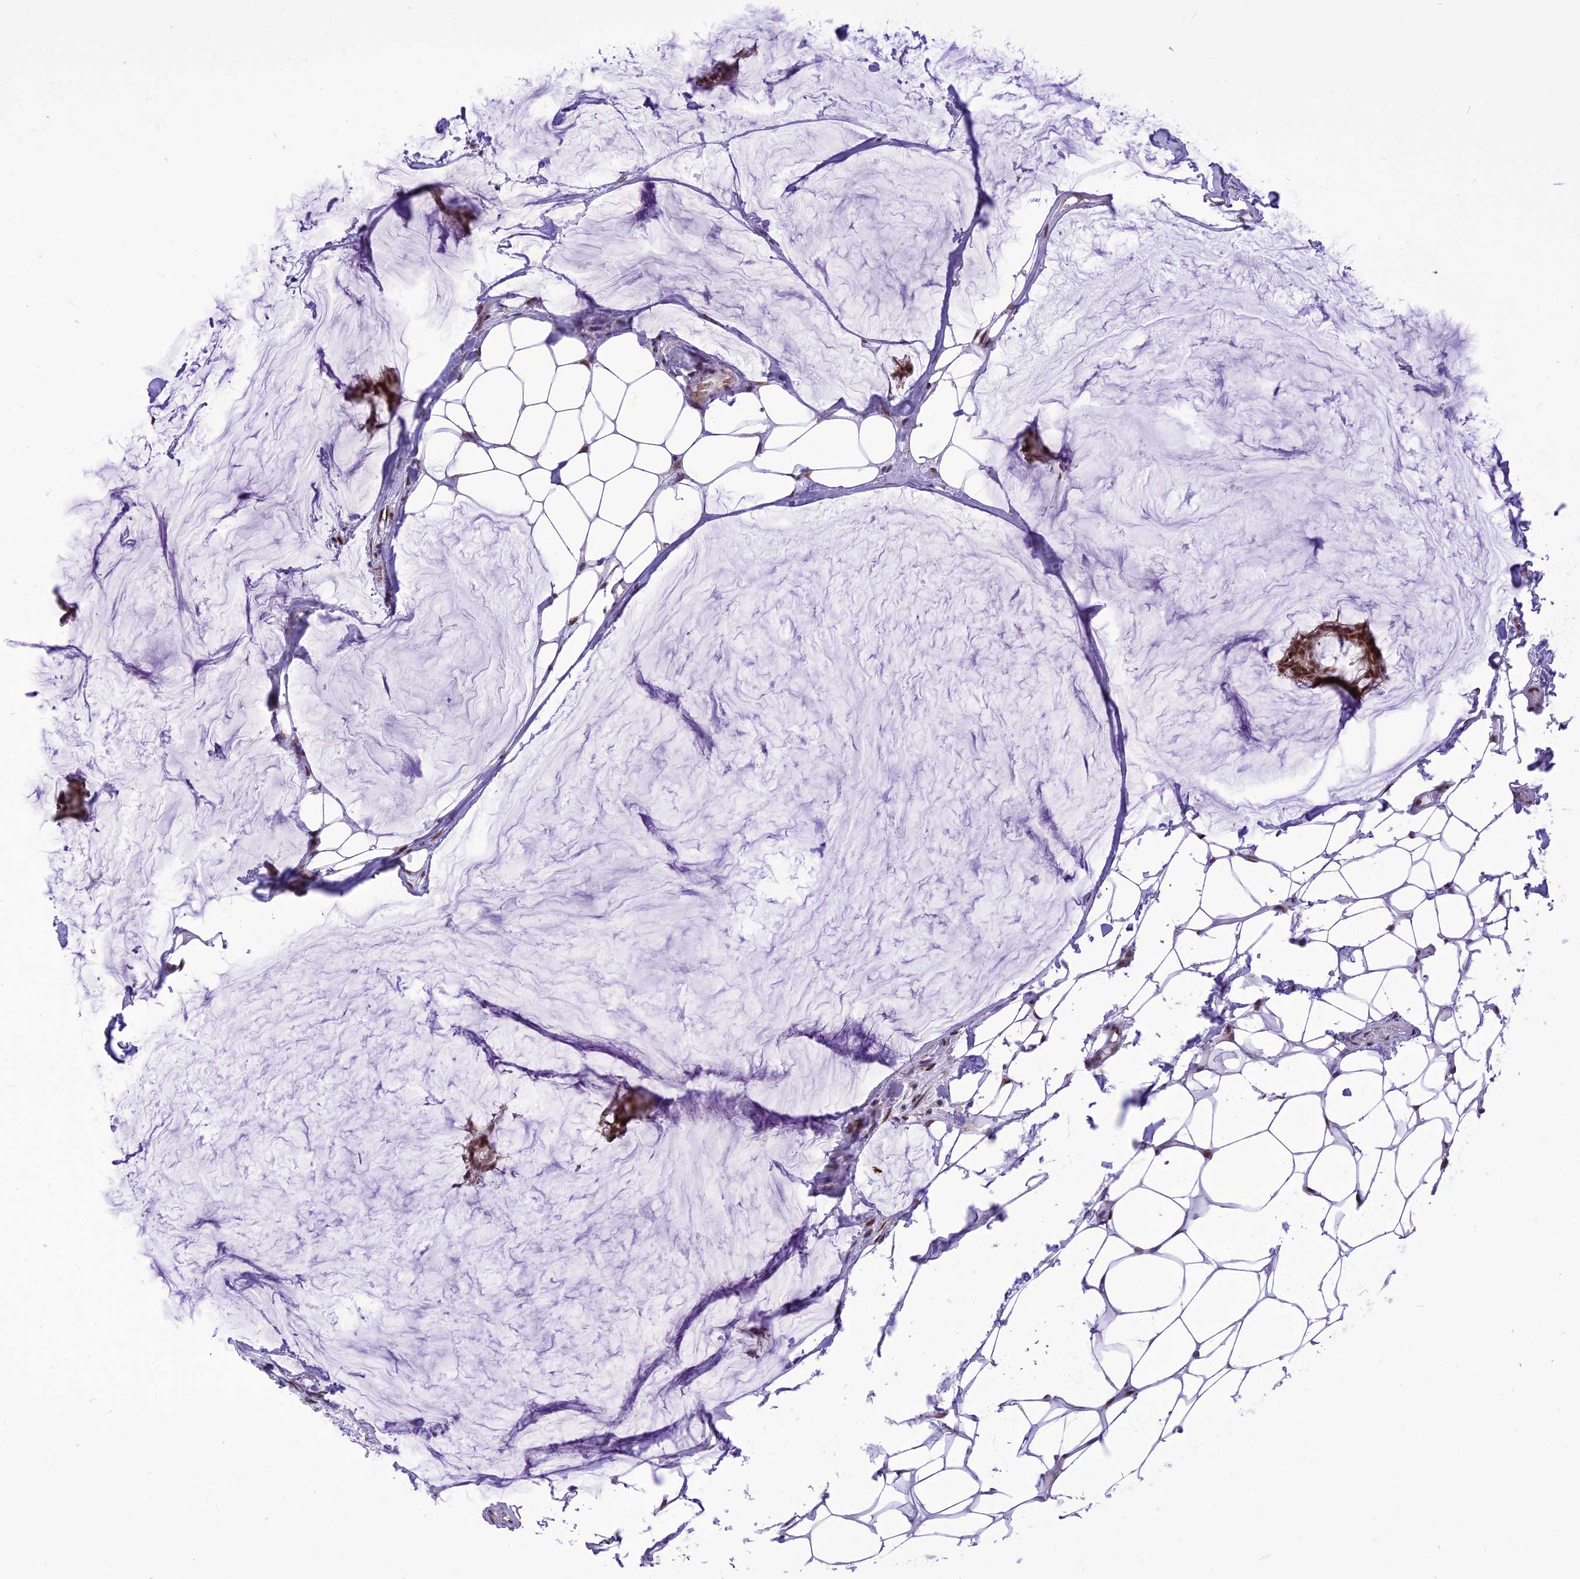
{"staining": {"intensity": "moderate", "quantity": ">75%", "location": "nuclear"}, "tissue": "breast cancer", "cell_type": "Tumor cells", "image_type": "cancer", "snomed": [{"axis": "morphology", "description": "Duct carcinoma"}, {"axis": "topography", "description": "Breast"}], "caption": "Immunohistochemistry histopathology image of human breast cancer stained for a protein (brown), which reveals medium levels of moderate nuclear positivity in about >75% of tumor cells.", "gene": "IRF2BP1", "patient": {"sex": "female", "age": 93}}